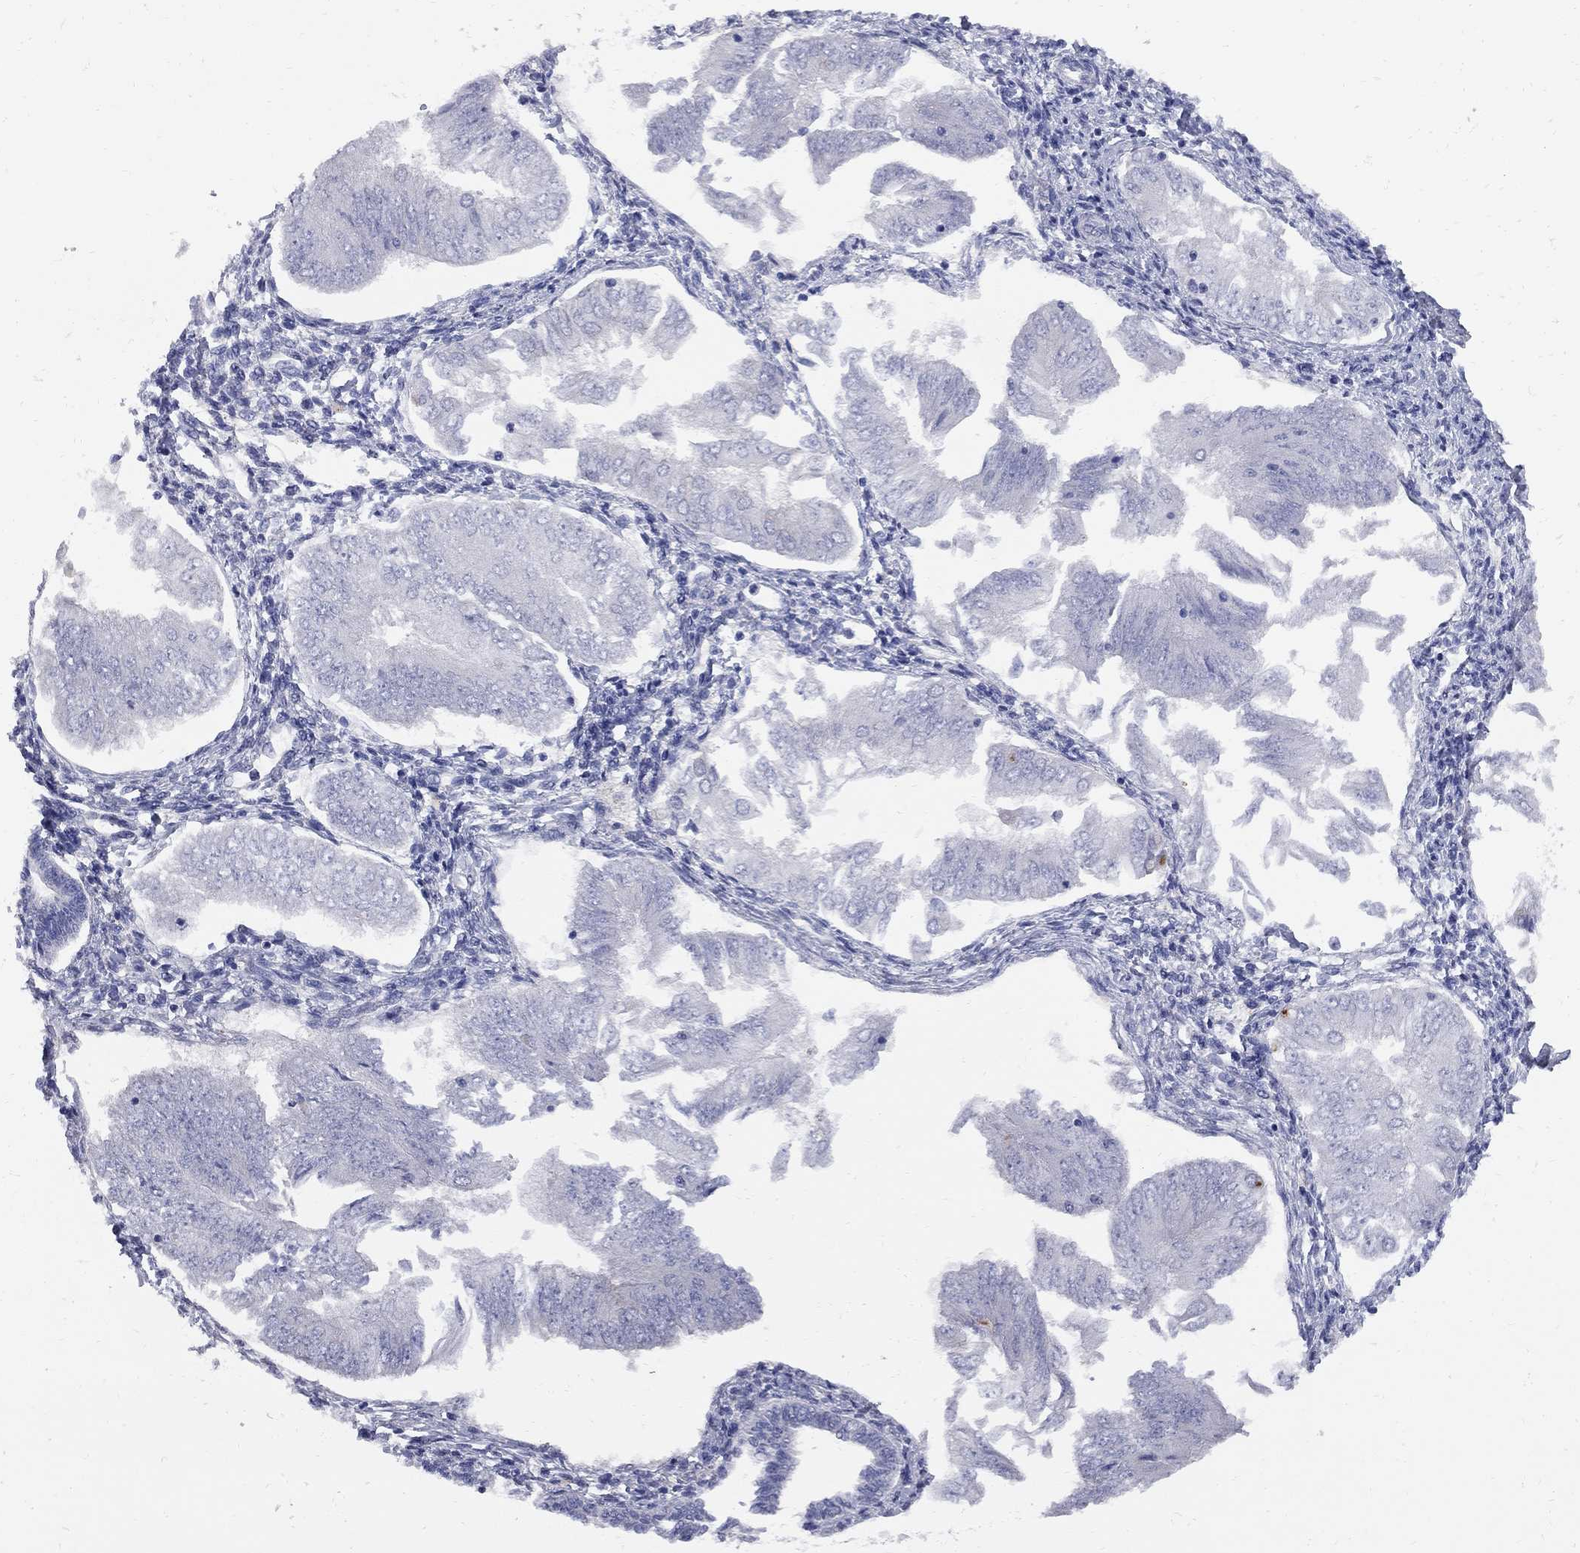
{"staining": {"intensity": "negative", "quantity": "none", "location": "none"}, "tissue": "endometrial cancer", "cell_type": "Tumor cells", "image_type": "cancer", "snomed": [{"axis": "morphology", "description": "Adenocarcinoma, NOS"}, {"axis": "topography", "description": "Endometrium"}], "caption": "This is an IHC photomicrograph of human endometrial cancer. There is no staining in tumor cells.", "gene": "MTHFR", "patient": {"sex": "female", "age": 53}}